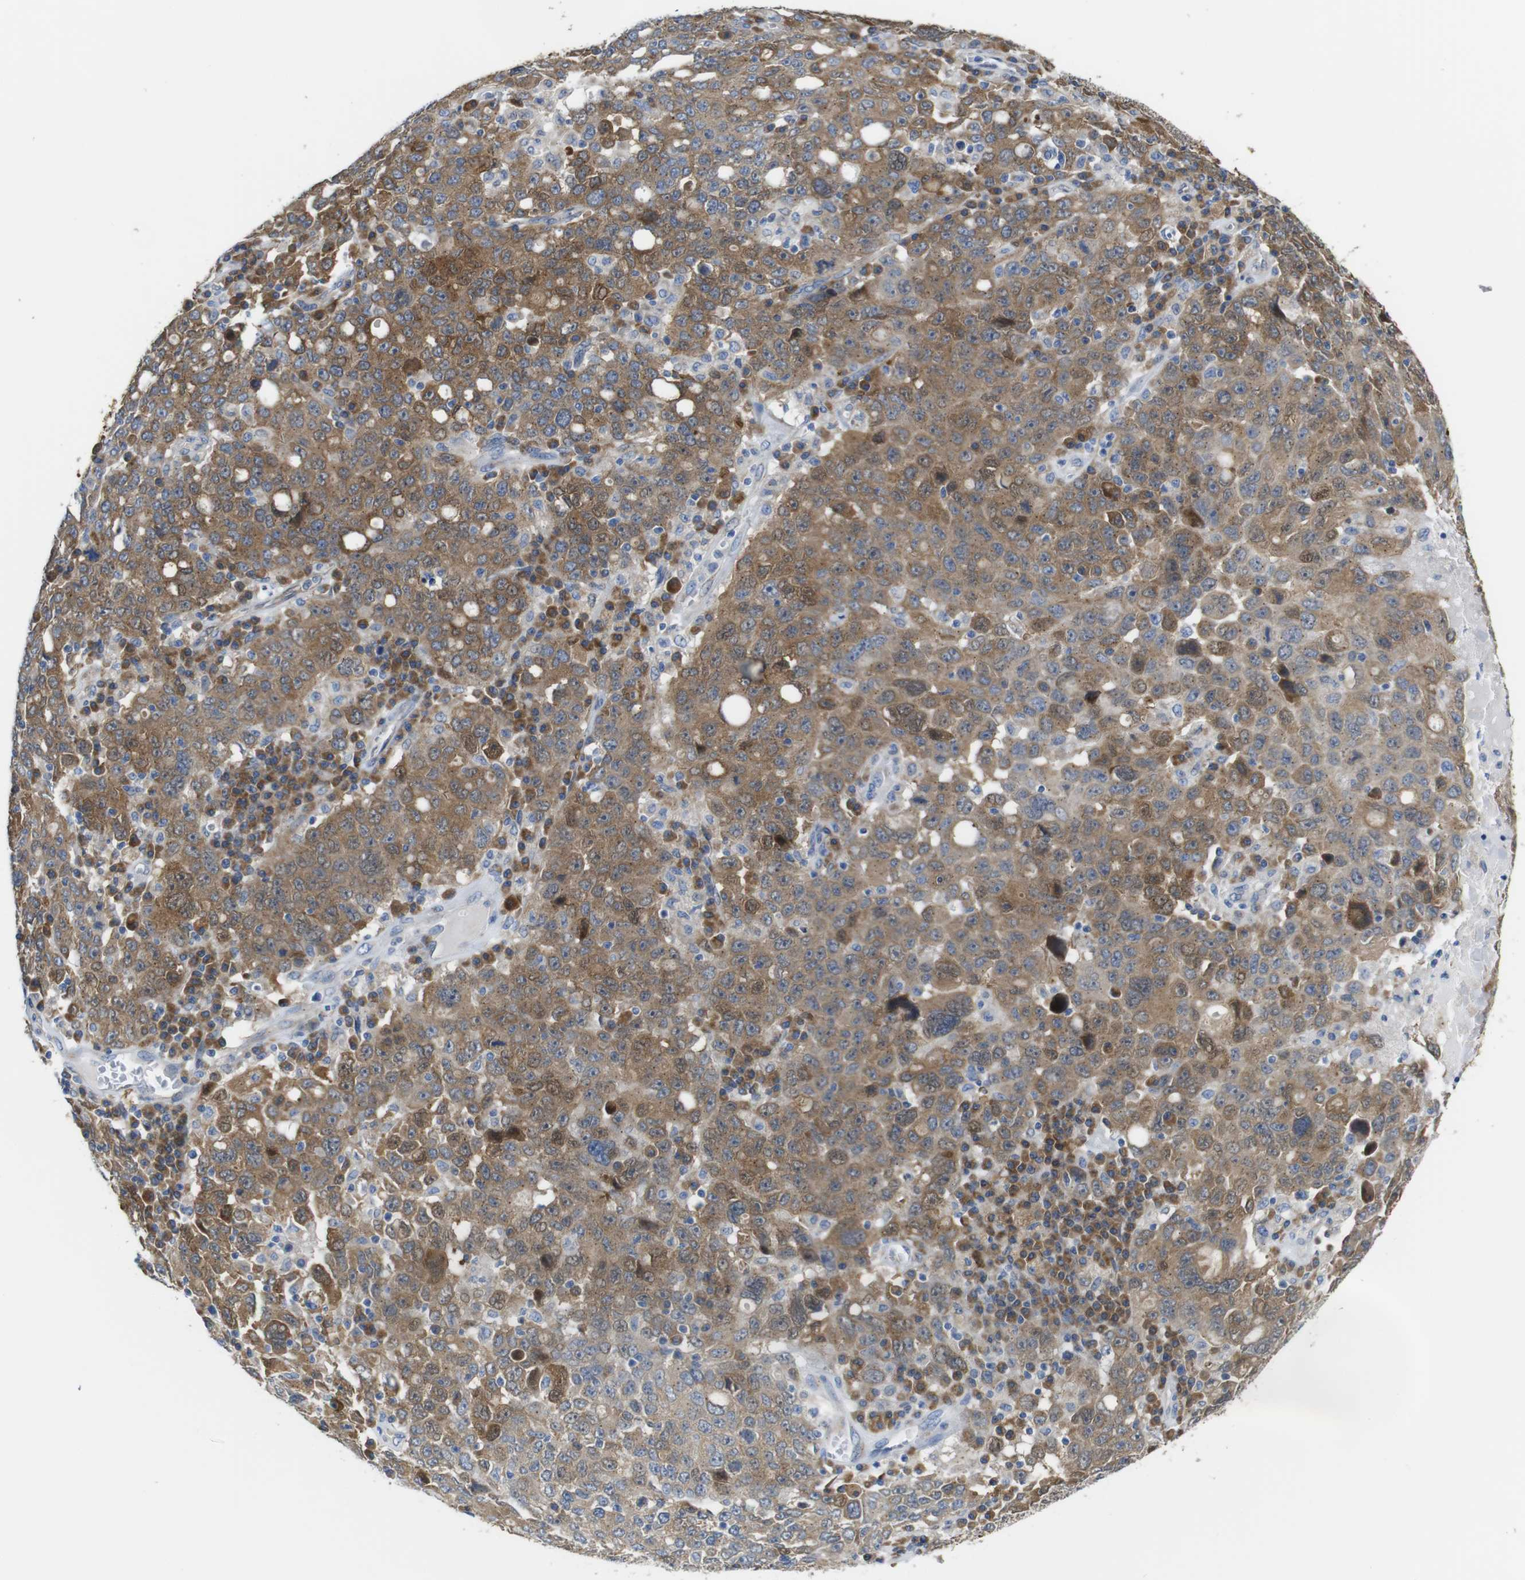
{"staining": {"intensity": "moderate", "quantity": ">75%", "location": "cytoplasmic/membranous"}, "tissue": "ovarian cancer", "cell_type": "Tumor cells", "image_type": "cancer", "snomed": [{"axis": "morphology", "description": "Carcinoma, endometroid"}, {"axis": "topography", "description": "Ovary"}], "caption": "A micrograph showing moderate cytoplasmic/membranous staining in approximately >75% of tumor cells in ovarian cancer, as visualized by brown immunohistochemical staining.", "gene": "DDRGK1", "patient": {"sex": "female", "age": 62}}